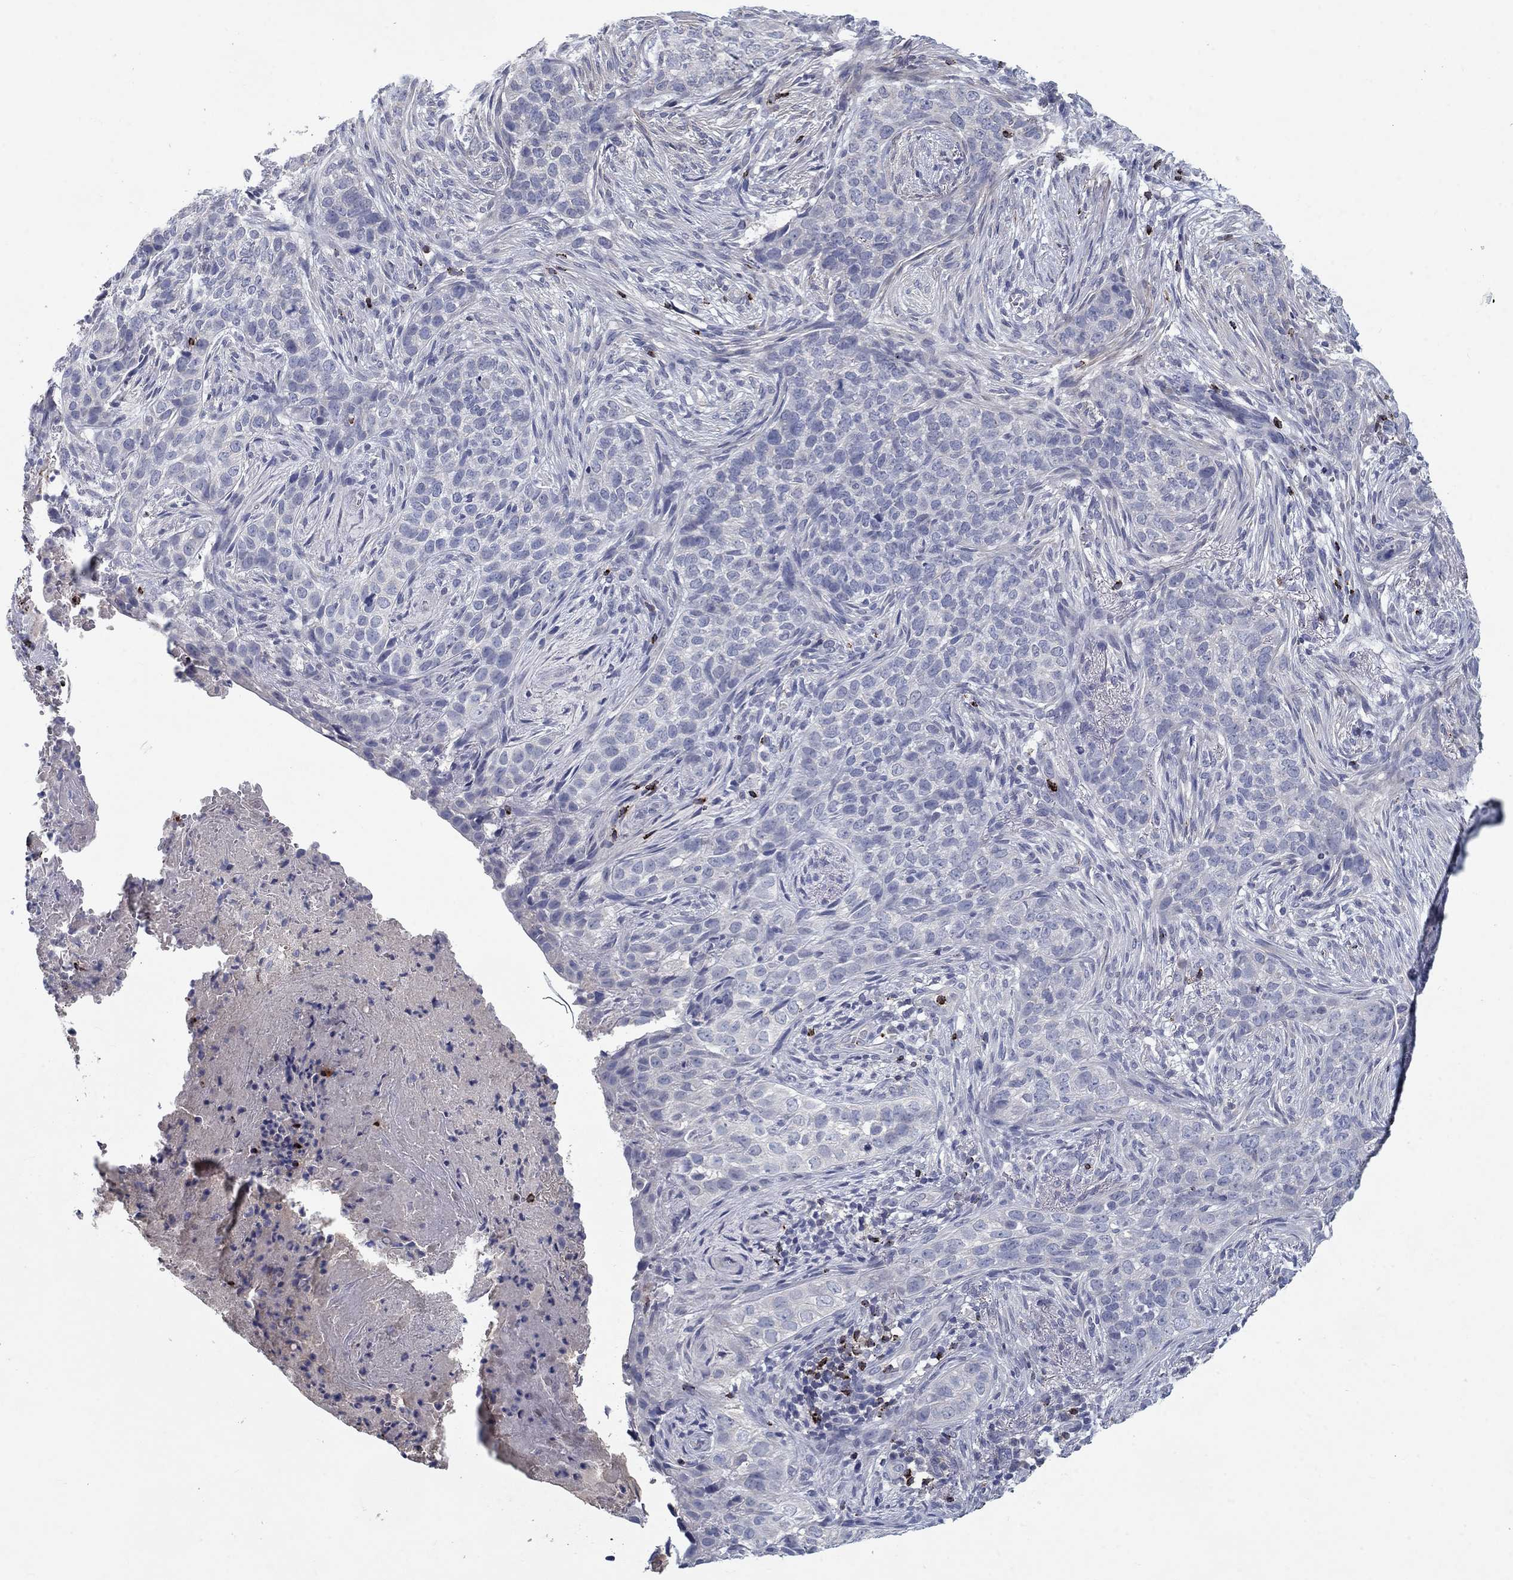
{"staining": {"intensity": "negative", "quantity": "none", "location": "none"}, "tissue": "skin cancer", "cell_type": "Tumor cells", "image_type": "cancer", "snomed": [{"axis": "morphology", "description": "Squamous cell carcinoma, NOS"}, {"axis": "topography", "description": "Skin"}], "caption": "Immunohistochemistry (IHC) image of neoplastic tissue: squamous cell carcinoma (skin) stained with DAB (3,3'-diaminobenzidine) reveals no significant protein staining in tumor cells.", "gene": "GZMA", "patient": {"sex": "male", "age": 88}}